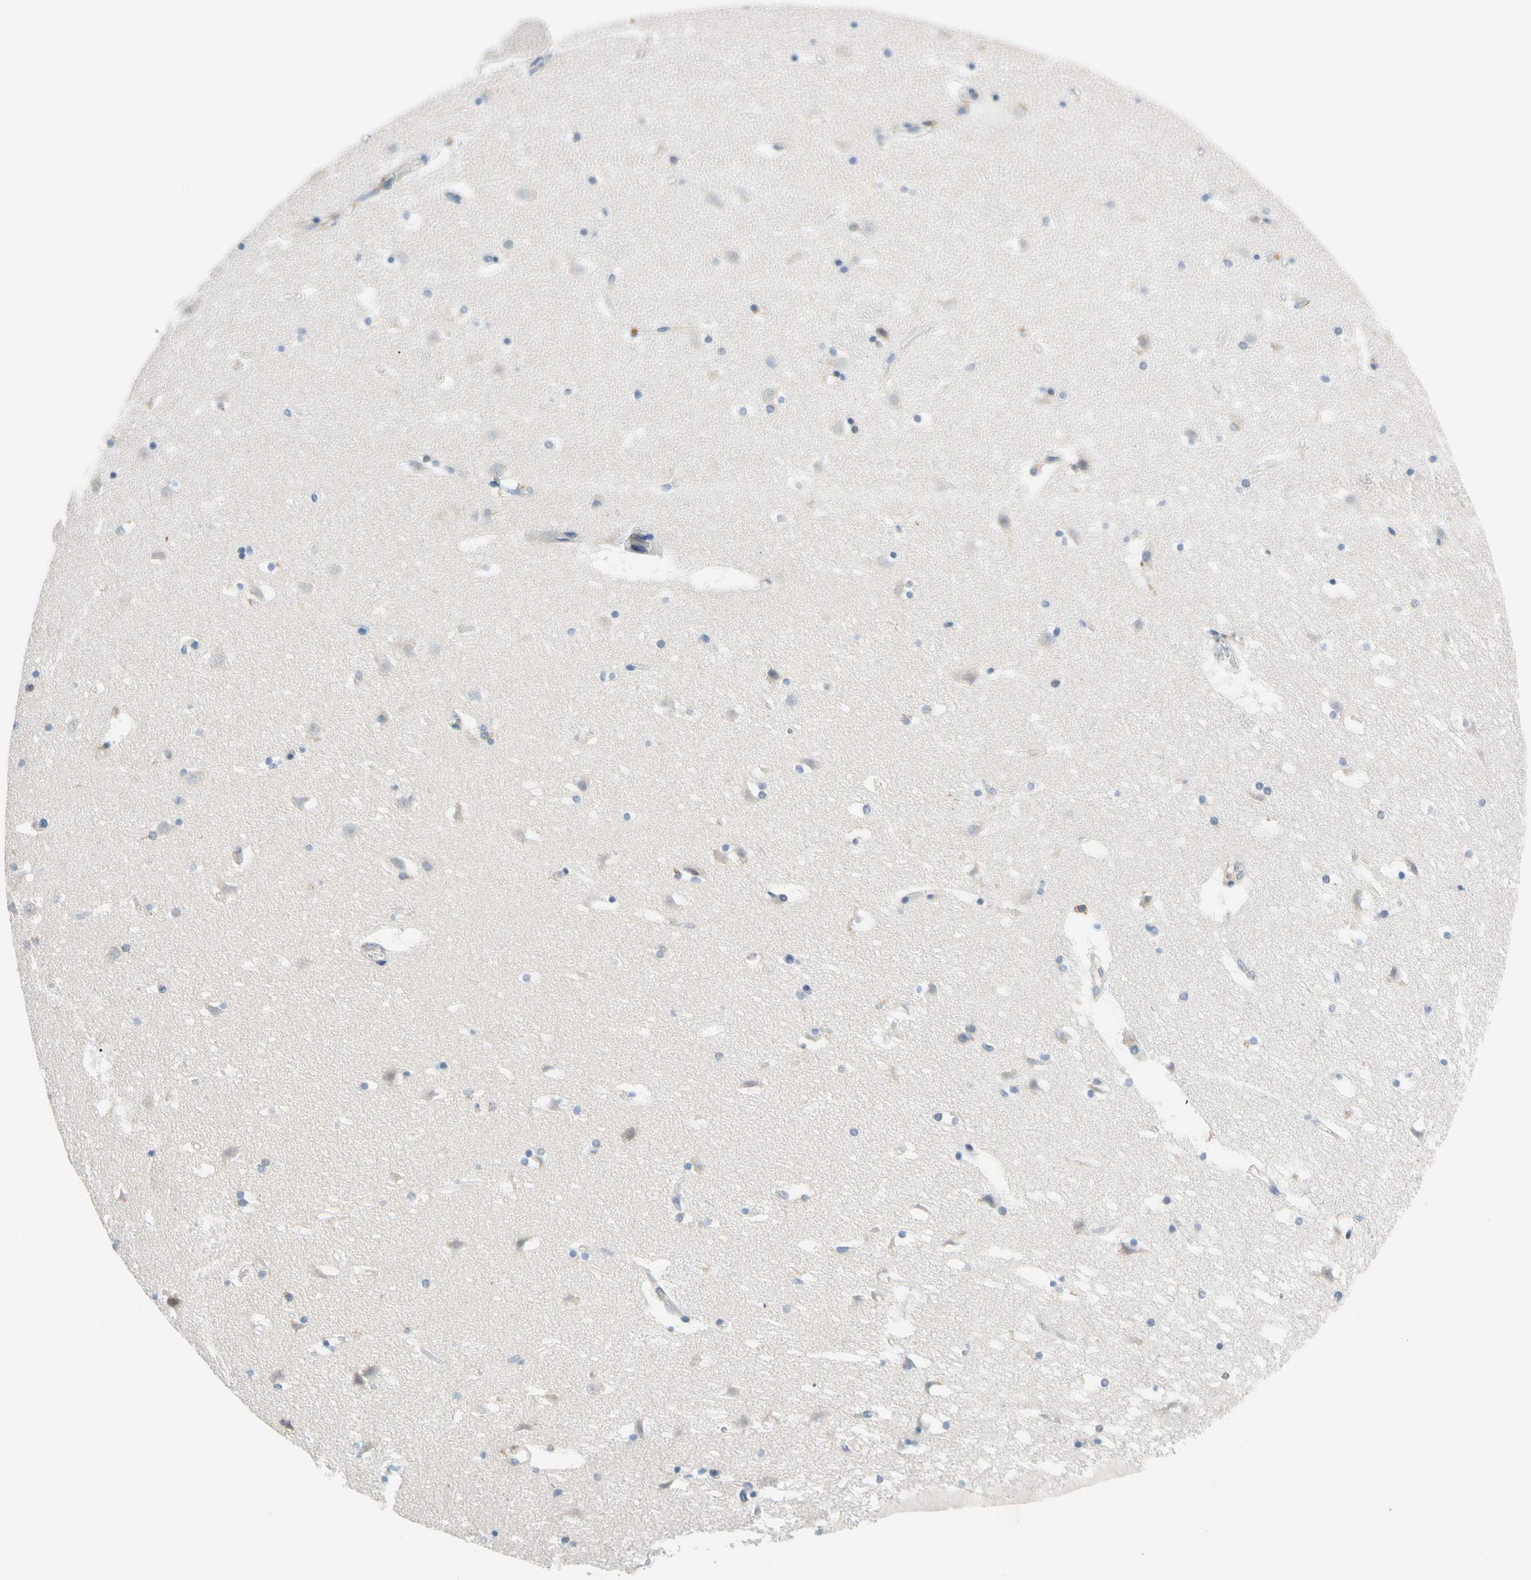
{"staining": {"intensity": "negative", "quantity": "none", "location": "none"}, "tissue": "caudate", "cell_type": "Glial cells", "image_type": "normal", "snomed": [{"axis": "morphology", "description": "Normal tissue, NOS"}, {"axis": "topography", "description": "Lateral ventricle wall"}], "caption": "Caudate was stained to show a protein in brown. There is no significant positivity in glial cells. Brightfield microscopy of immunohistochemistry (IHC) stained with DAB (3,3'-diaminobenzidine) (brown) and hematoxylin (blue), captured at high magnification.", "gene": "SP140", "patient": {"sex": "male", "age": 45}}